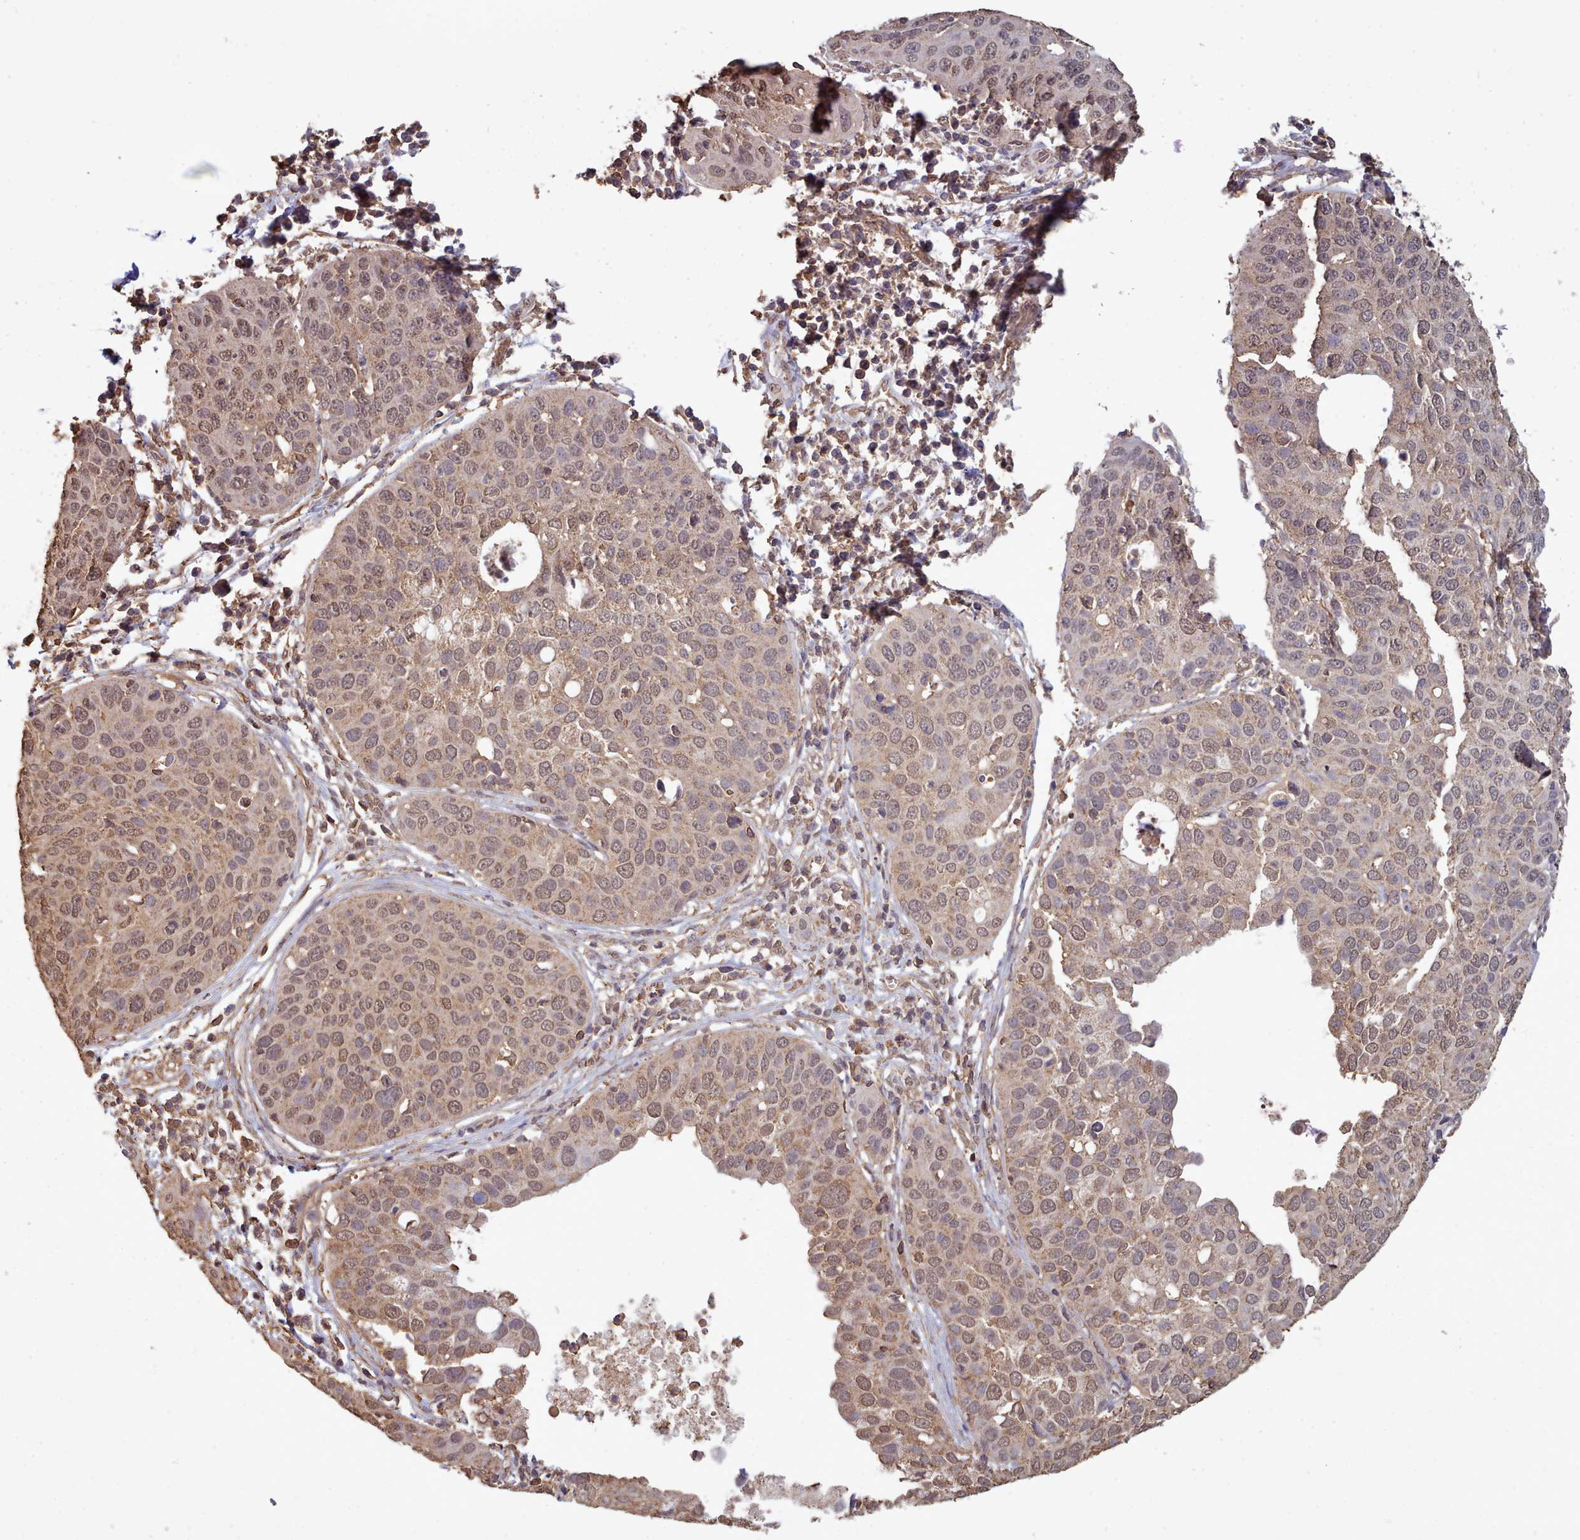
{"staining": {"intensity": "weak", "quantity": ">75%", "location": "nuclear"}, "tissue": "cervical cancer", "cell_type": "Tumor cells", "image_type": "cancer", "snomed": [{"axis": "morphology", "description": "Squamous cell carcinoma, NOS"}, {"axis": "topography", "description": "Cervix"}], "caption": "Immunohistochemical staining of cervical cancer displays low levels of weak nuclear protein staining in about >75% of tumor cells.", "gene": "METRN", "patient": {"sex": "female", "age": 36}}